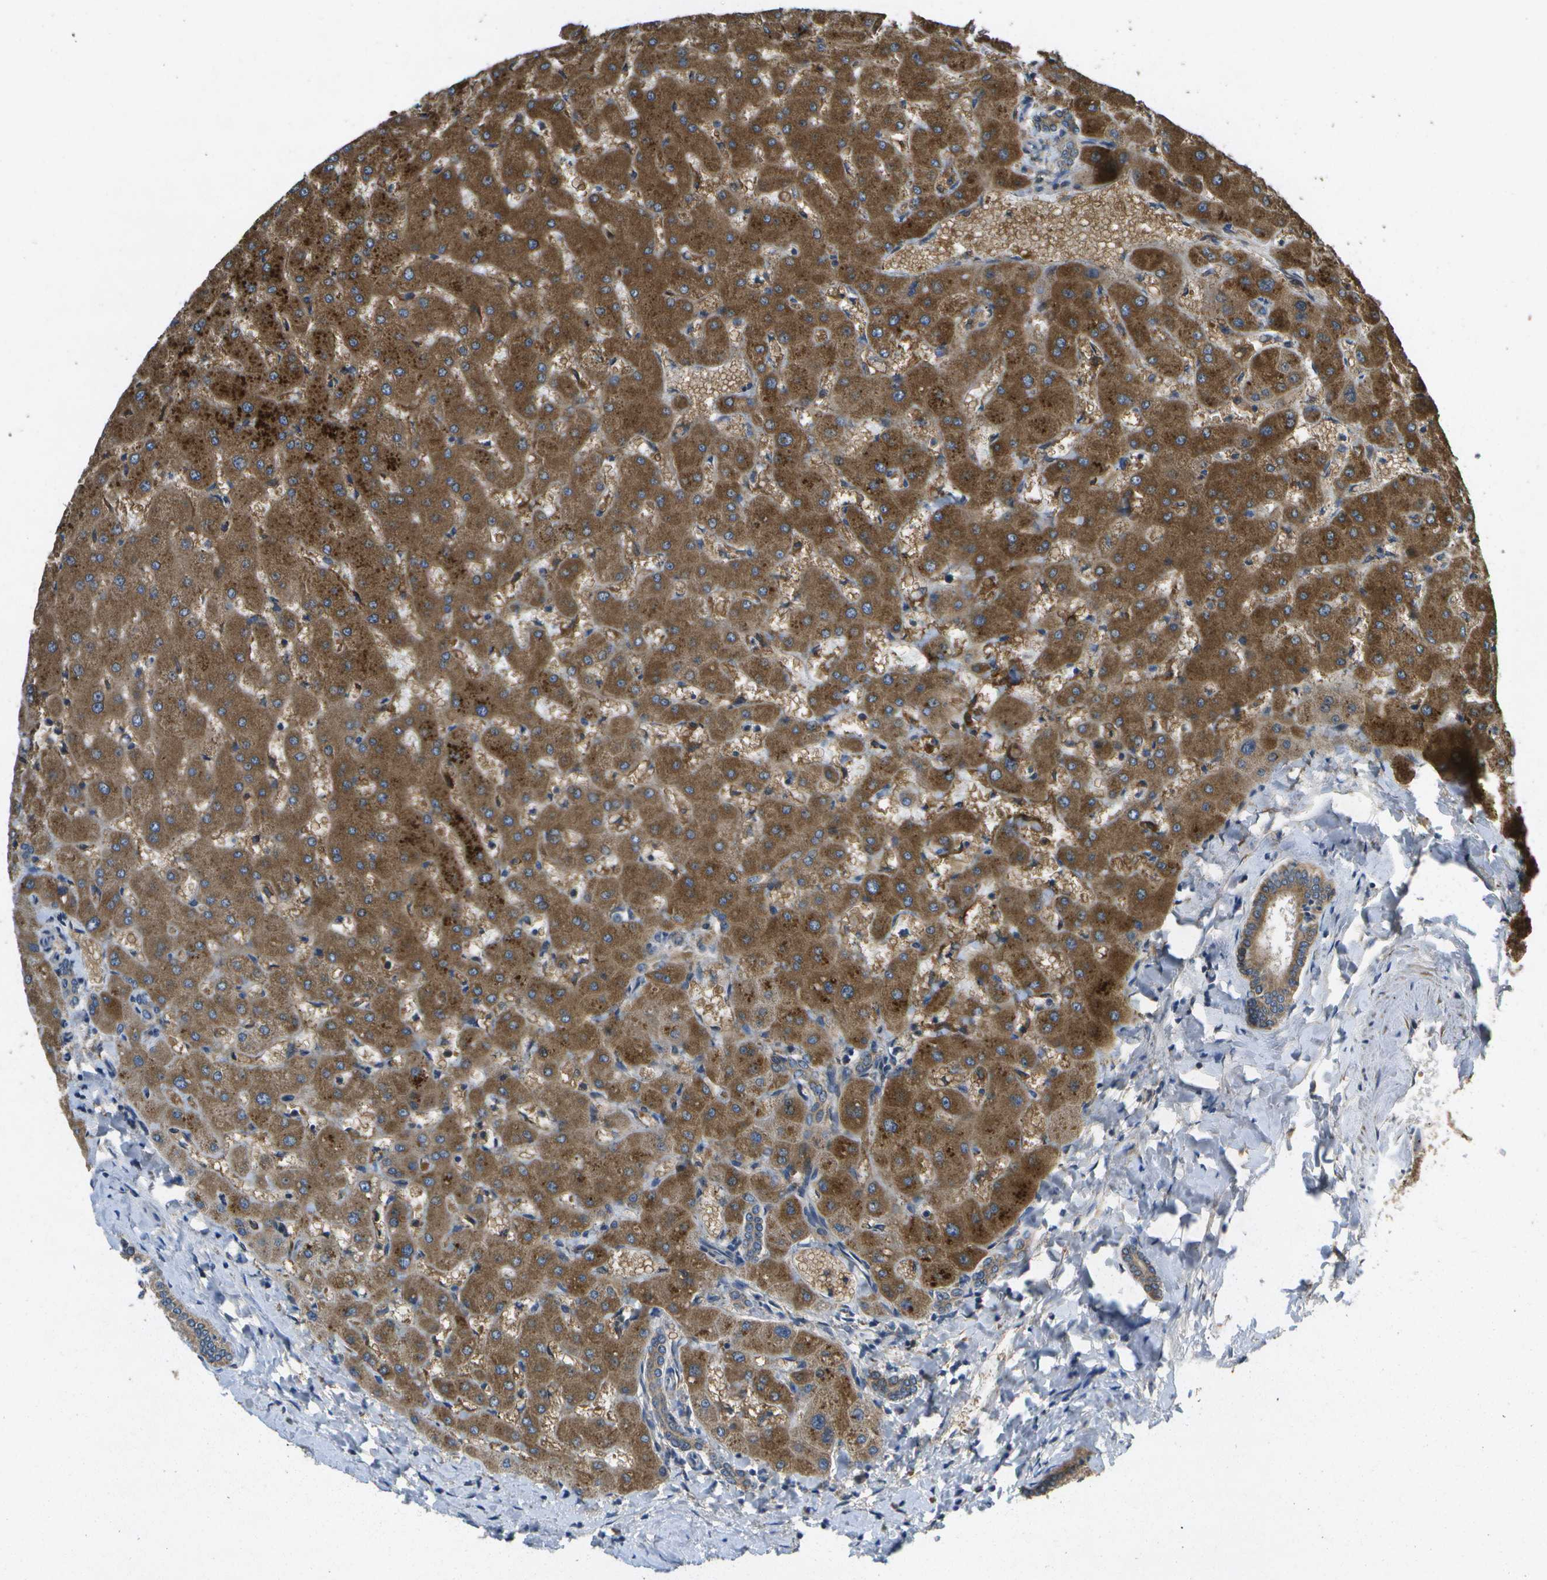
{"staining": {"intensity": "moderate", "quantity": ">75%", "location": "cytoplasmic/membranous"}, "tissue": "liver", "cell_type": "Cholangiocytes", "image_type": "normal", "snomed": [{"axis": "morphology", "description": "Normal tissue, NOS"}, {"axis": "topography", "description": "Liver"}], "caption": "Cholangiocytes demonstrate moderate cytoplasmic/membranous expression in about >75% of cells in normal liver.", "gene": "HFE", "patient": {"sex": "female", "age": 63}}